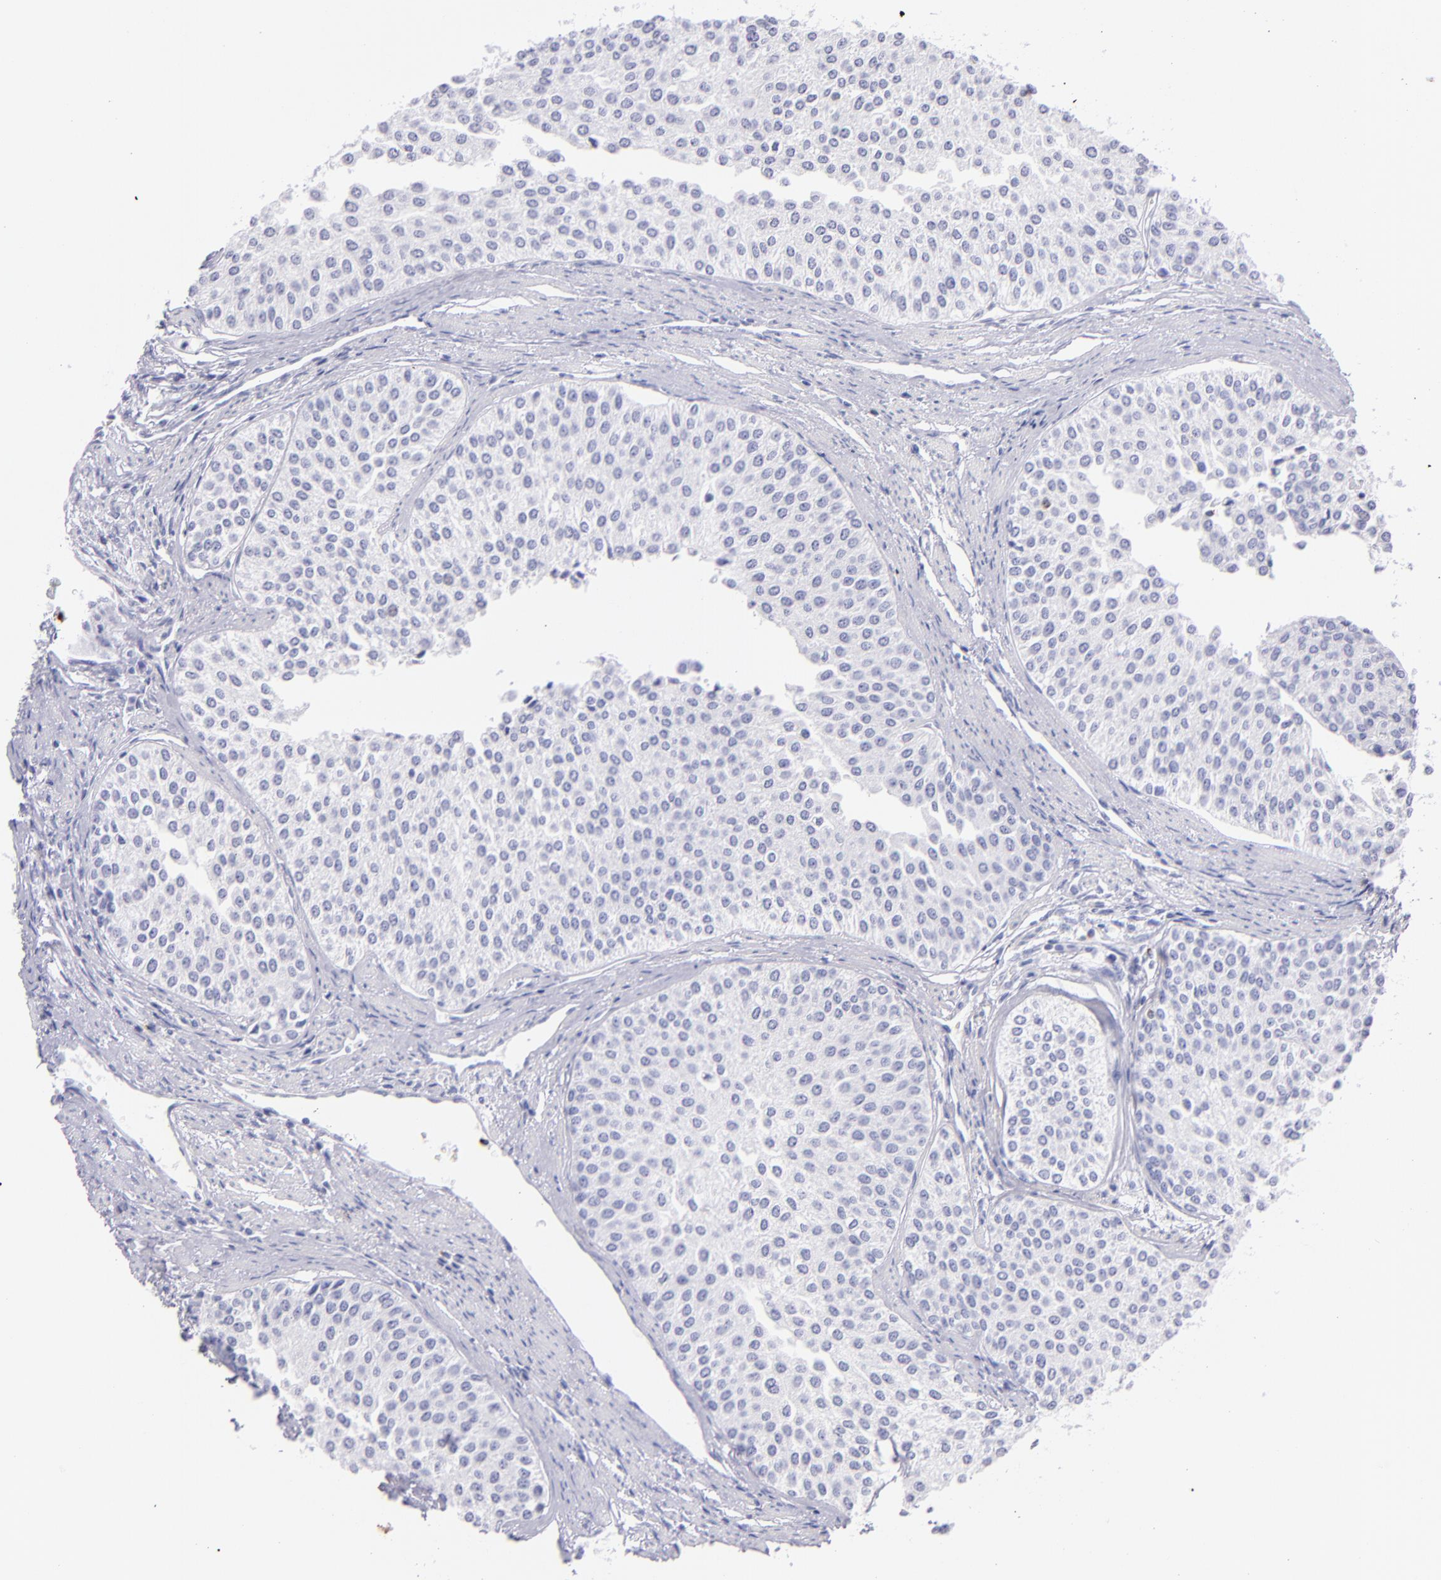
{"staining": {"intensity": "negative", "quantity": "none", "location": "none"}, "tissue": "urothelial cancer", "cell_type": "Tumor cells", "image_type": "cancer", "snomed": [{"axis": "morphology", "description": "Urothelial carcinoma, Low grade"}, {"axis": "topography", "description": "Urinary bladder"}], "caption": "Tumor cells are negative for protein expression in human urothelial cancer.", "gene": "PRF1", "patient": {"sex": "female", "age": 73}}